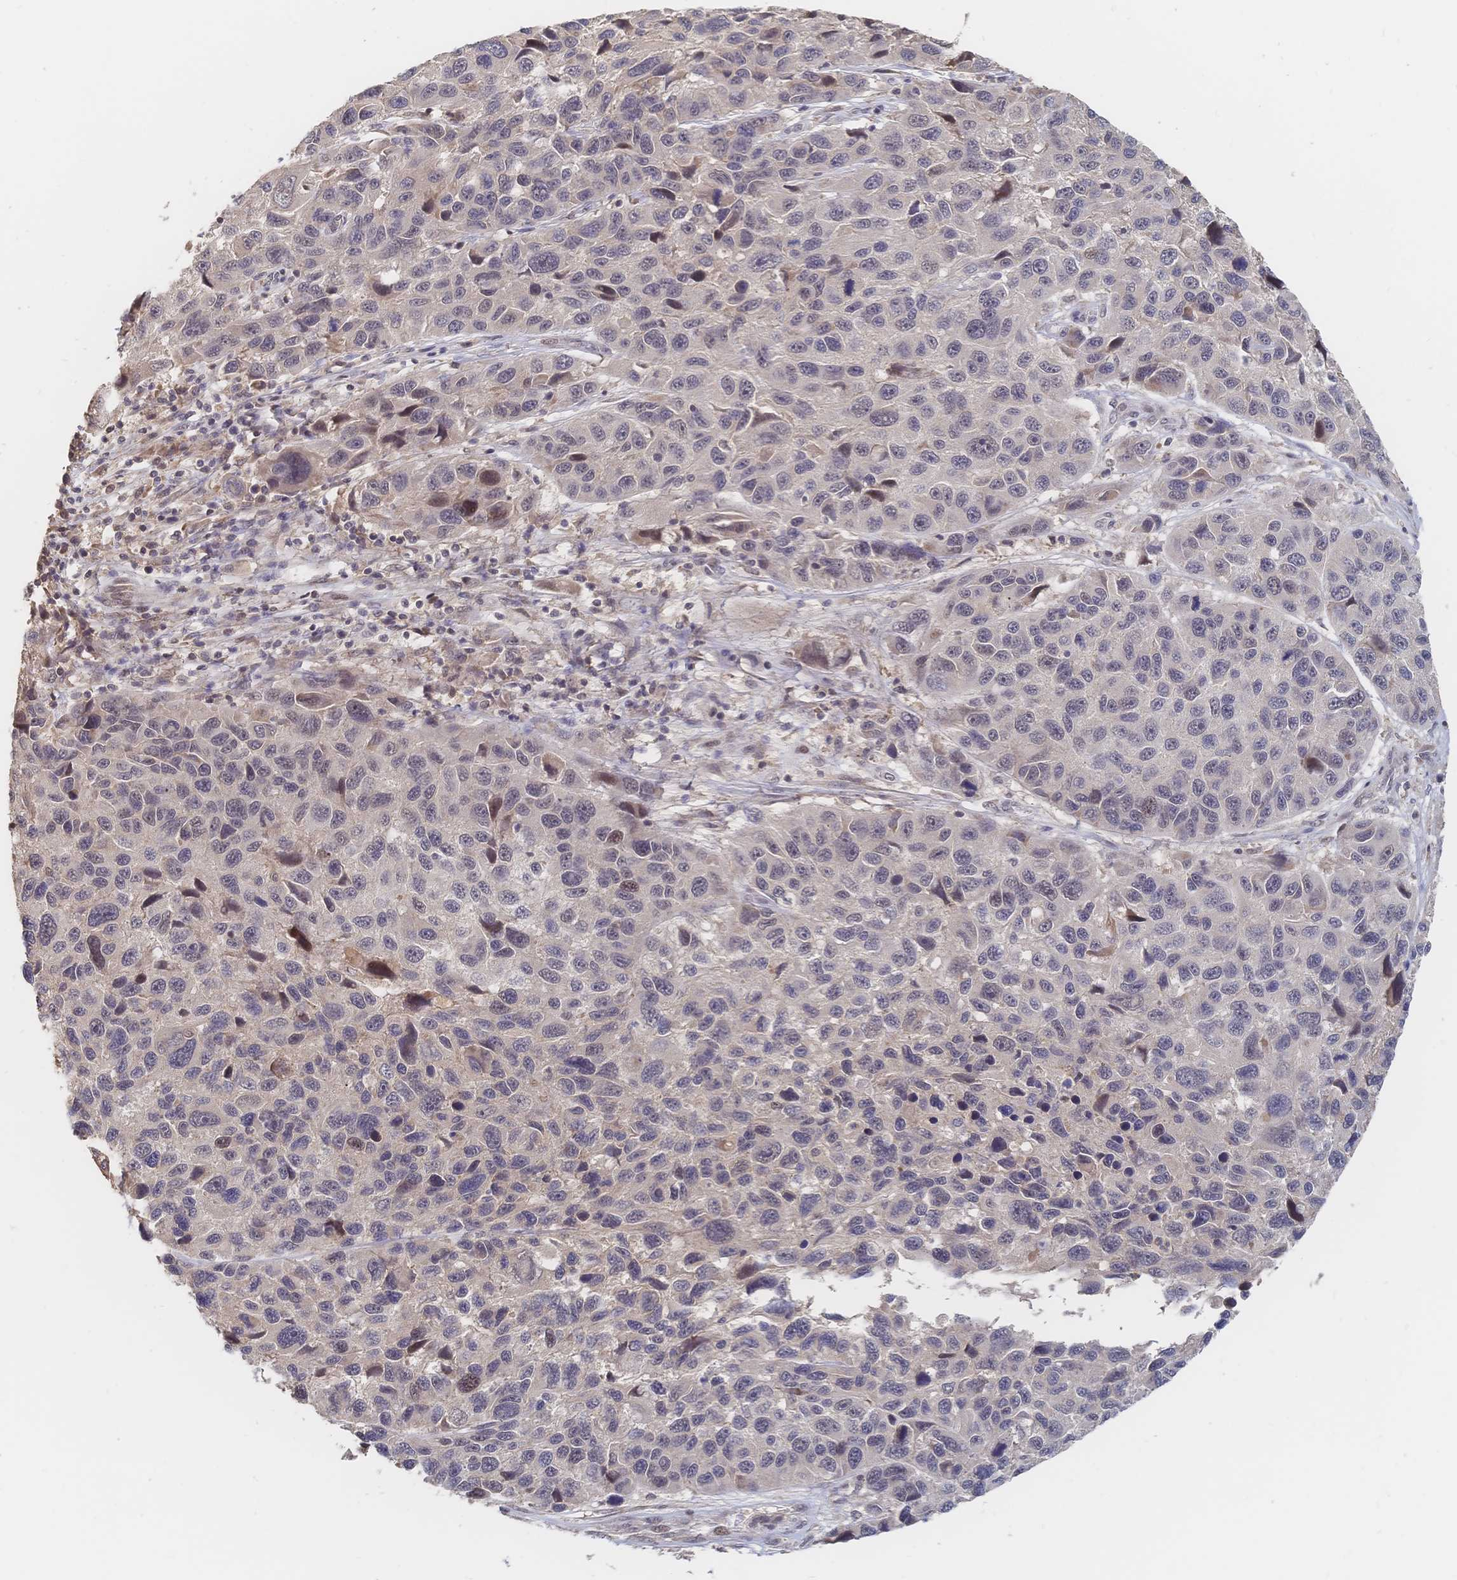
{"staining": {"intensity": "negative", "quantity": "none", "location": "none"}, "tissue": "melanoma", "cell_type": "Tumor cells", "image_type": "cancer", "snomed": [{"axis": "morphology", "description": "Malignant melanoma, NOS"}, {"axis": "topography", "description": "Skin"}], "caption": "An image of melanoma stained for a protein exhibits no brown staining in tumor cells. (DAB immunohistochemistry visualized using brightfield microscopy, high magnification).", "gene": "LRP5", "patient": {"sex": "male", "age": 53}}